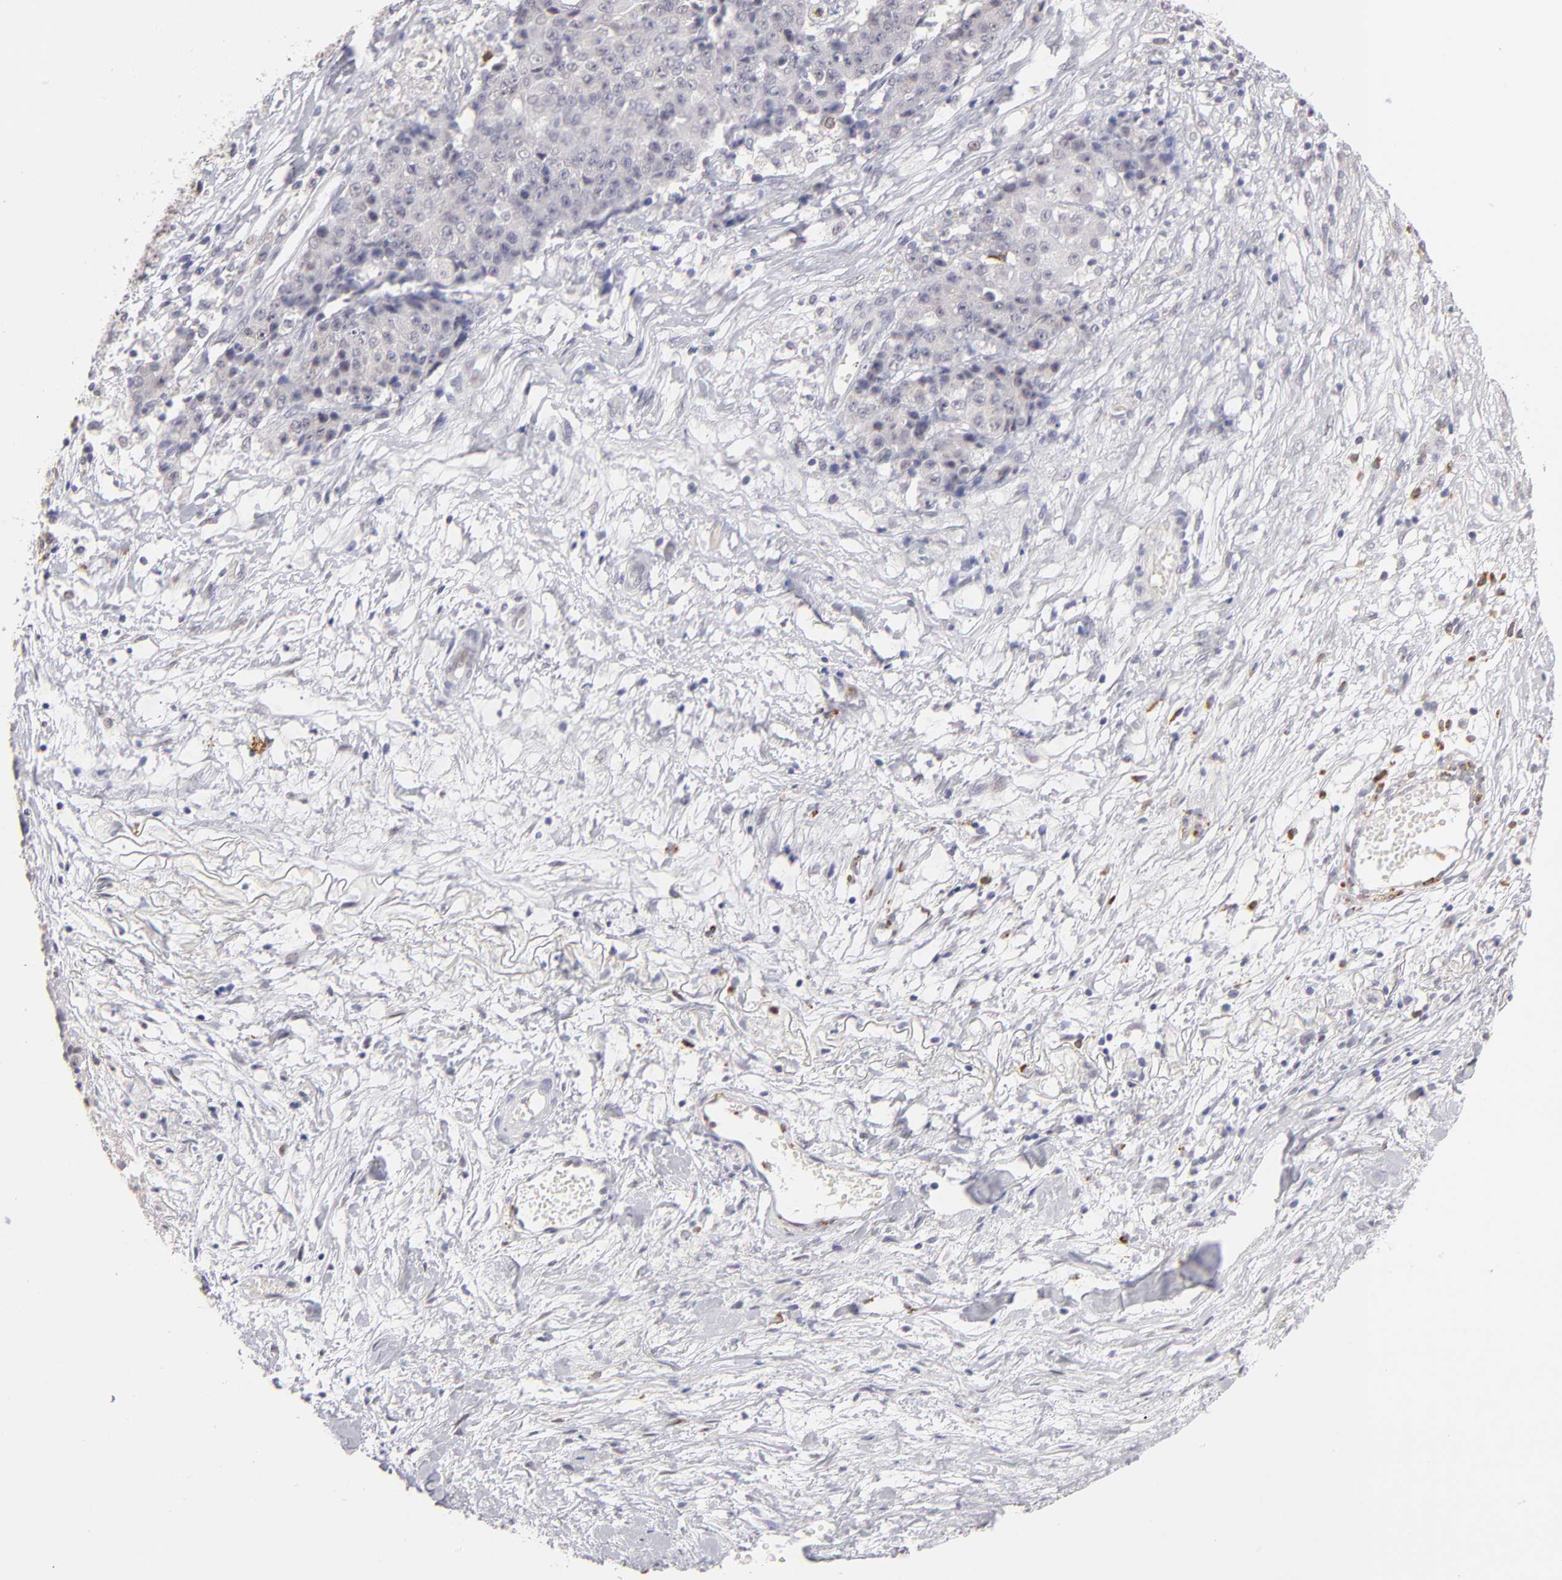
{"staining": {"intensity": "negative", "quantity": "none", "location": "none"}, "tissue": "ovarian cancer", "cell_type": "Tumor cells", "image_type": "cancer", "snomed": [{"axis": "morphology", "description": "Carcinoma, endometroid"}, {"axis": "topography", "description": "Ovary"}], "caption": "Immunohistochemistry (IHC) micrograph of neoplastic tissue: endometroid carcinoma (ovarian) stained with DAB exhibits no significant protein positivity in tumor cells.", "gene": "MGAM", "patient": {"sex": "female", "age": 42}}